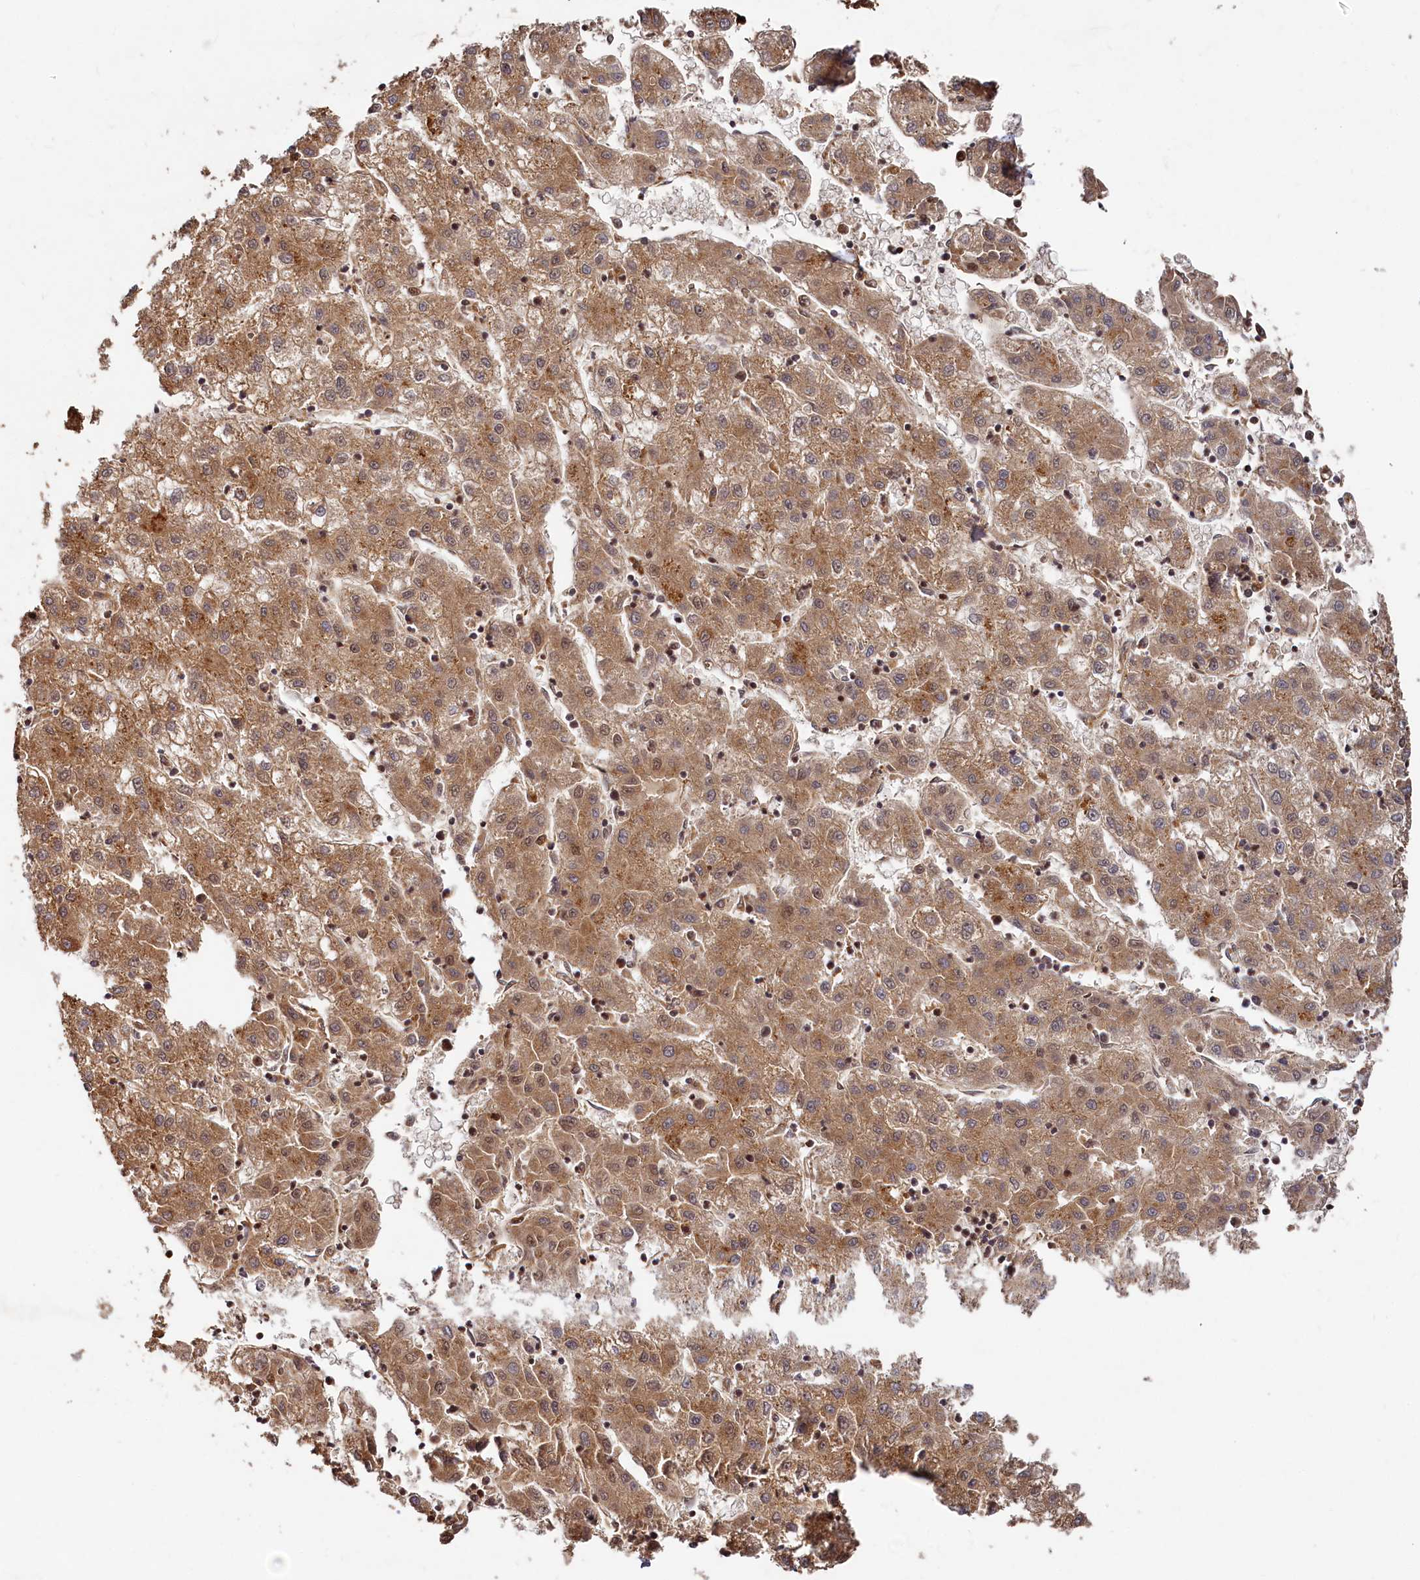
{"staining": {"intensity": "moderate", "quantity": ">75%", "location": "cytoplasmic/membranous,nuclear"}, "tissue": "liver cancer", "cell_type": "Tumor cells", "image_type": "cancer", "snomed": [{"axis": "morphology", "description": "Carcinoma, Hepatocellular, NOS"}, {"axis": "topography", "description": "Liver"}], "caption": "Liver cancer (hepatocellular carcinoma) tissue demonstrates moderate cytoplasmic/membranous and nuclear expression in approximately >75% of tumor cells", "gene": "TRIM23", "patient": {"sex": "male", "age": 72}}